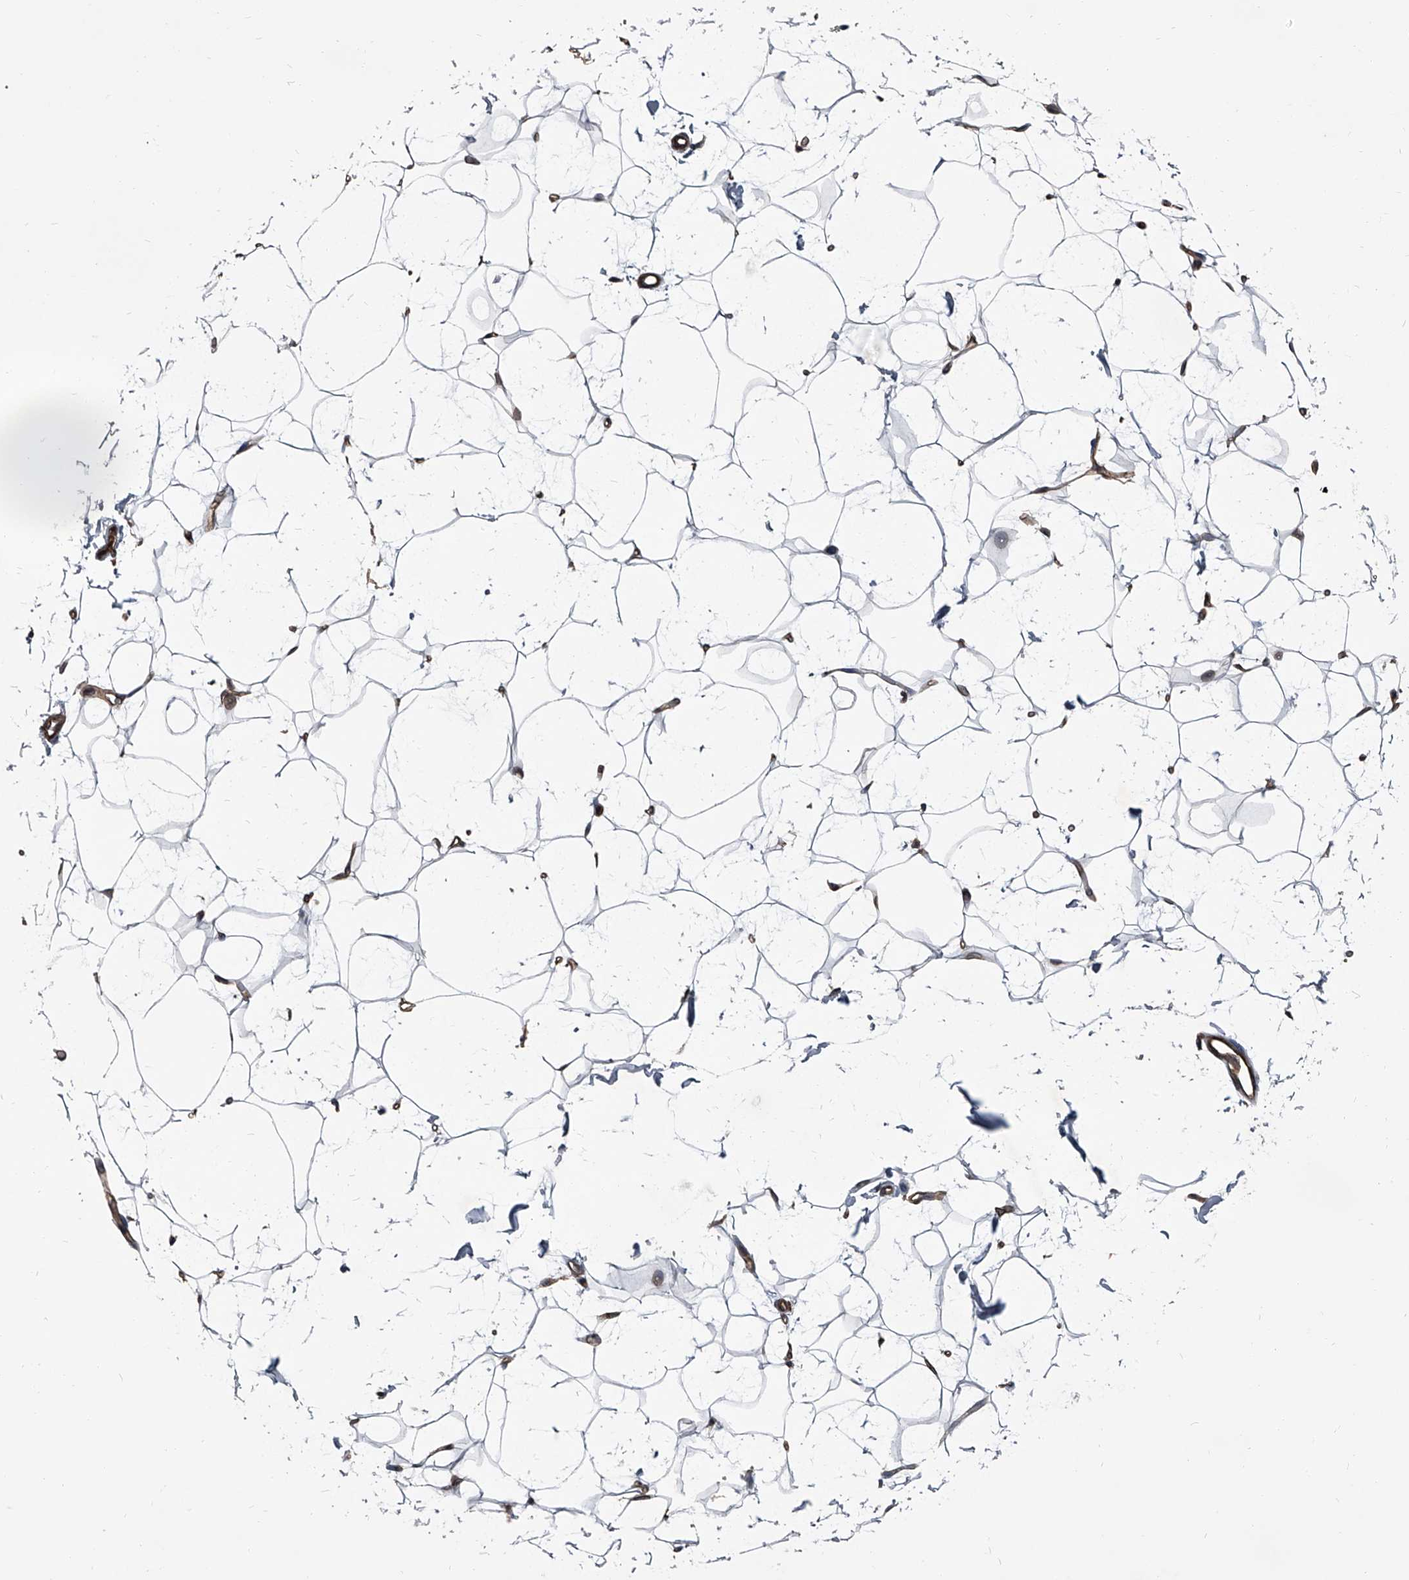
{"staining": {"intensity": "weak", "quantity": ">75%", "location": "cytoplasmic/membranous"}, "tissue": "adipose tissue", "cell_type": "Adipocytes", "image_type": "normal", "snomed": [{"axis": "morphology", "description": "Normal tissue, NOS"}, {"axis": "topography", "description": "Breast"}], "caption": "This photomicrograph demonstrates immunohistochemistry (IHC) staining of unremarkable adipose tissue, with low weak cytoplasmic/membranous expression in approximately >75% of adipocytes.", "gene": "PLEC", "patient": {"sex": "female", "age": 23}}